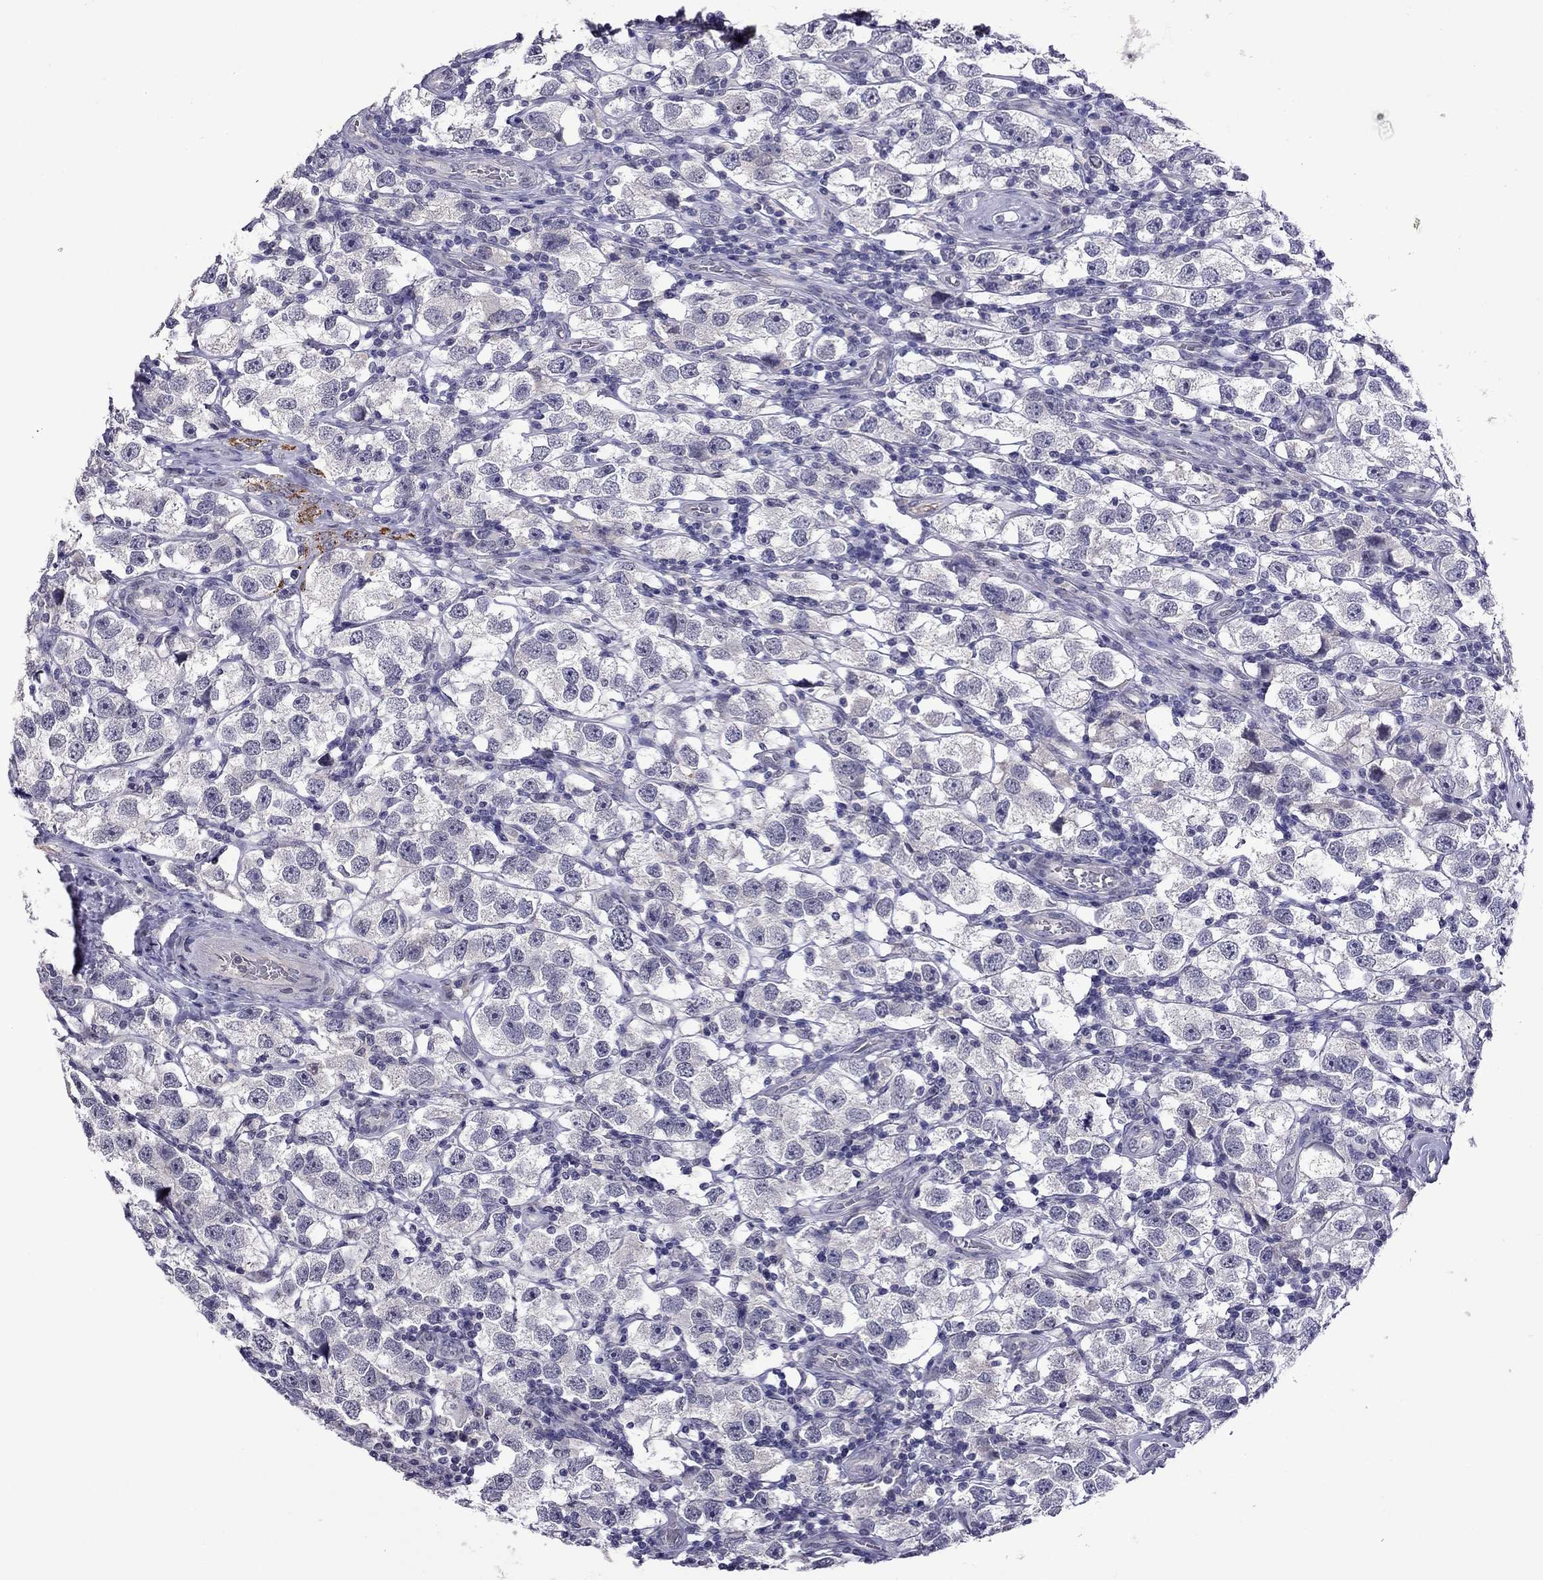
{"staining": {"intensity": "negative", "quantity": "none", "location": "none"}, "tissue": "testis cancer", "cell_type": "Tumor cells", "image_type": "cancer", "snomed": [{"axis": "morphology", "description": "Seminoma, NOS"}, {"axis": "topography", "description": "Testis"}], "caption": "There is no significant expression in tumor cells of seminoma (testis).", "gene": "STAR", "patient": {"sex": "male", "age": 26}}